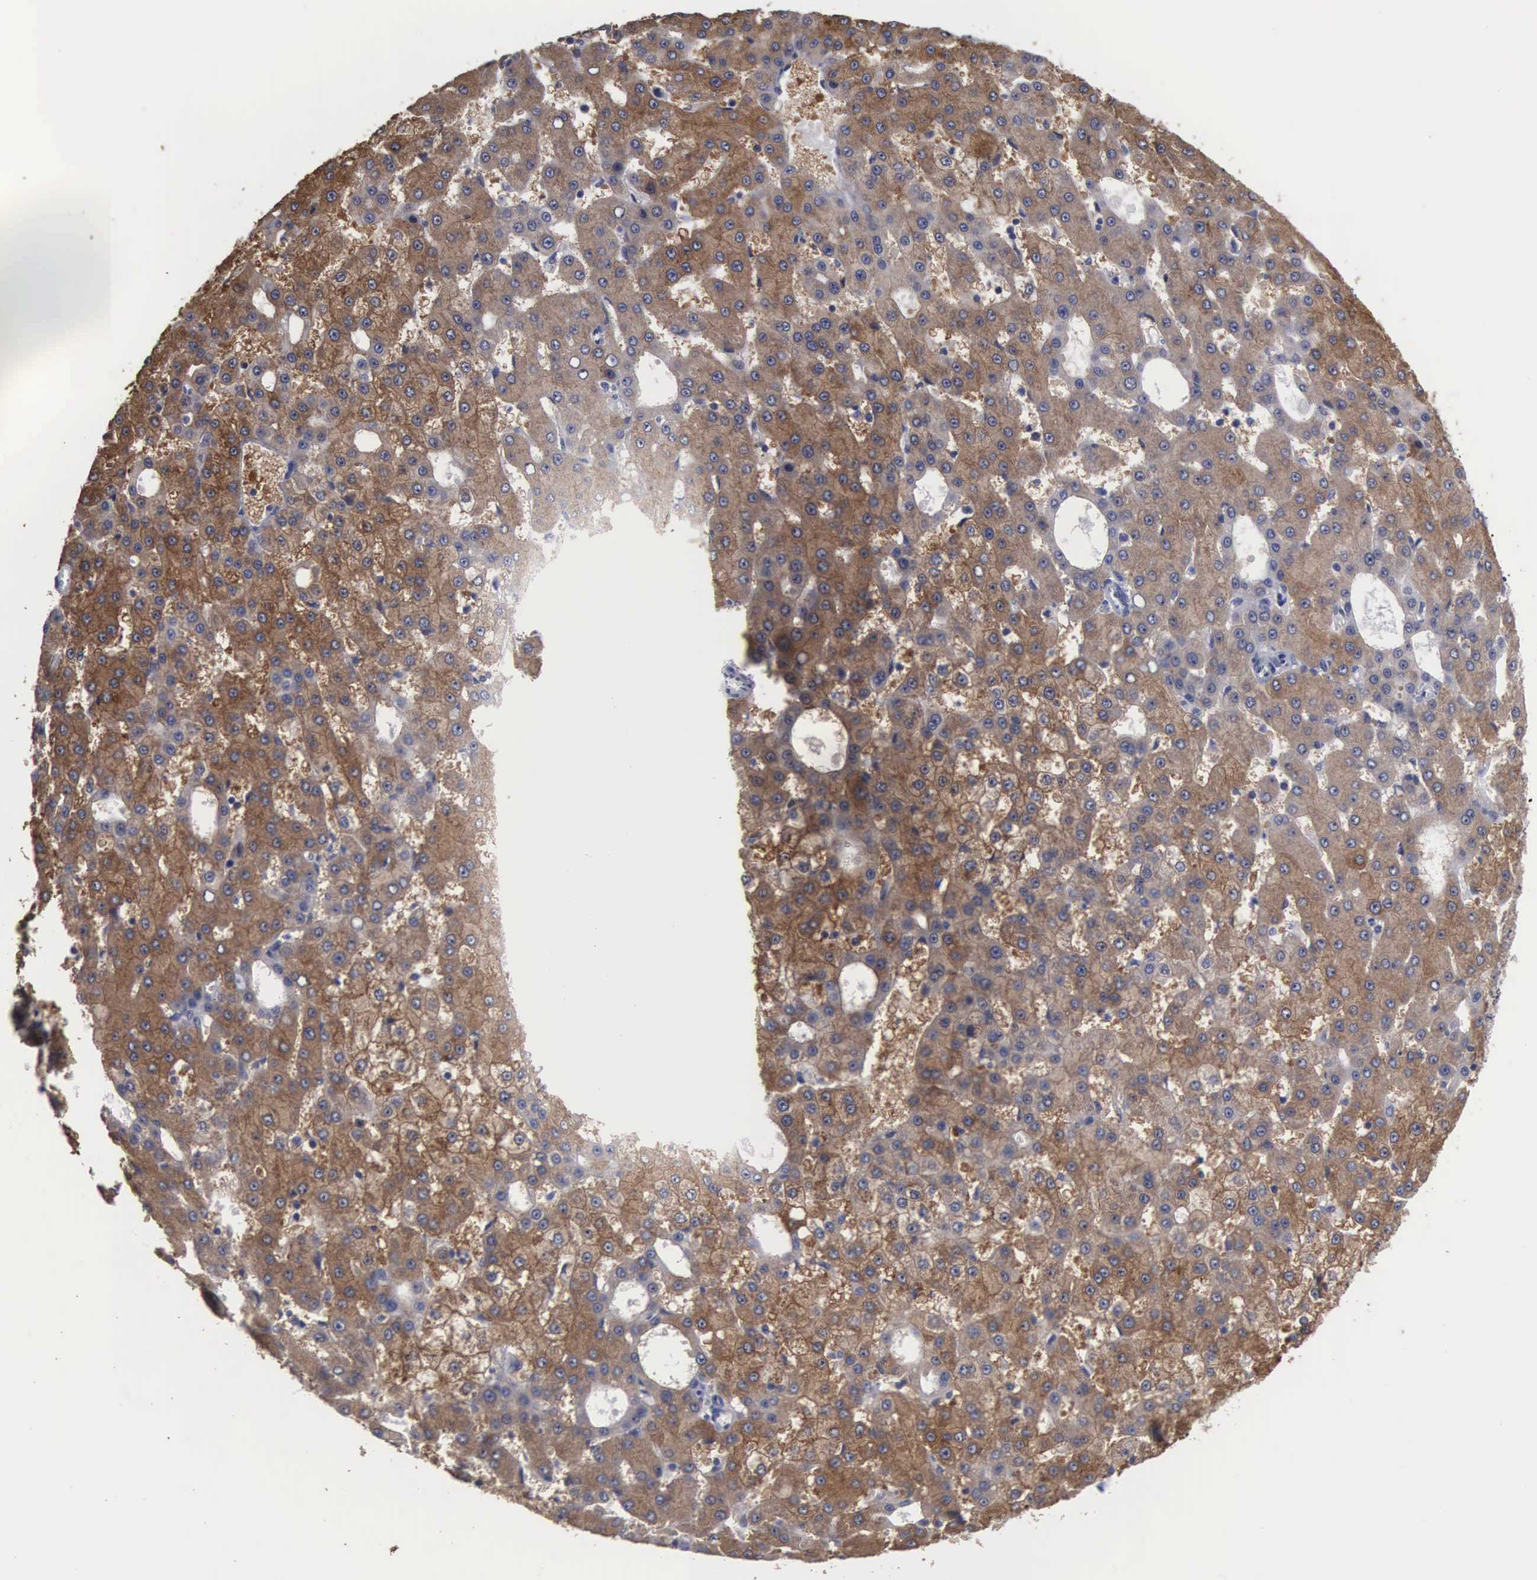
{"staining": {"intensity": "moderate", "quantity": "25%-75%", "location": "cytoplasmic/membranous"}, "tissue": "liver cancer", "cell_type": "Tumor cells", "image_type": "cancer", "snomed": [{"axis": "morphology", "description": "Carcinoma, Hepatocellular, NOS"}, {"axis": "topography", "description": "Liver"}], "caption": "Immunohistochemical staining of human hepatocellular carcinoma (liver) reveals medium levels of moderate cytoplasmic/membranous staining in about 25%-75% of tumor cells.", "gene": "UPB1", "patient": {"sex": "male", "age": 47}}